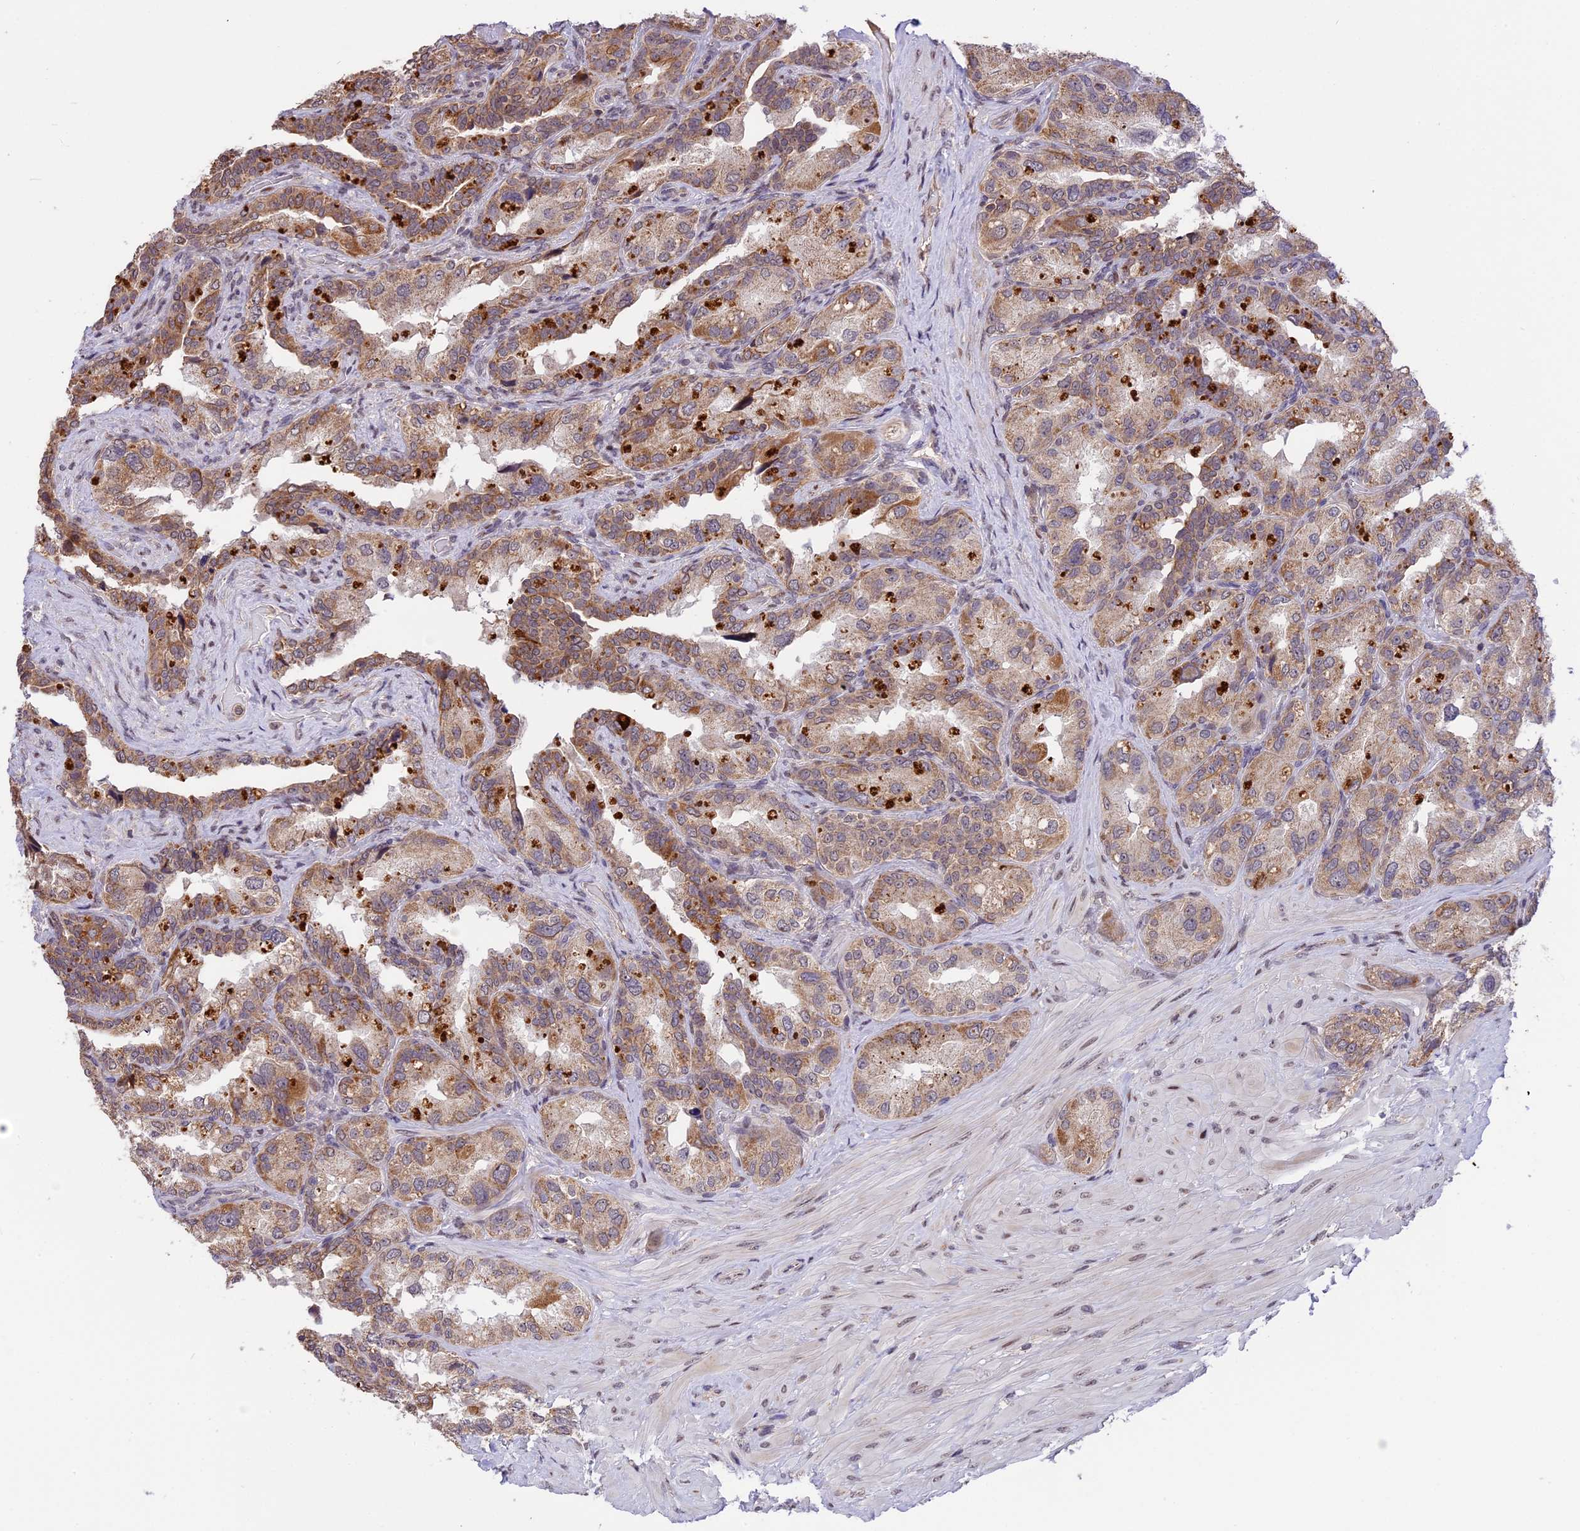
{"staining": {"intensity": "moderate", "quantity": "25%-75%", "location": "cytoplasmic/membranous"}, "tissue": "seminal vesicle", "cell_type": "Glandular cells", "image_type": "normal", "snomed": [{"axis": "morphology", "description": "Normal tissue, NOS"}, {"axis": "topography", "description": "Seminal veicle"}, {"axis": "topography", "description": "Peripheral nerve tissue"}], "caption": "Immunohistochemistry (IHC) histopathology image of unremarkable human seminal vesicle stained for a protein (brown), which reveals medium levels of moderate cytoplasmic/membranous positivity in about 25%-75% of glandular cells.", "gene": "RERGL", "patient": {"sex": "male", "age": 67}}